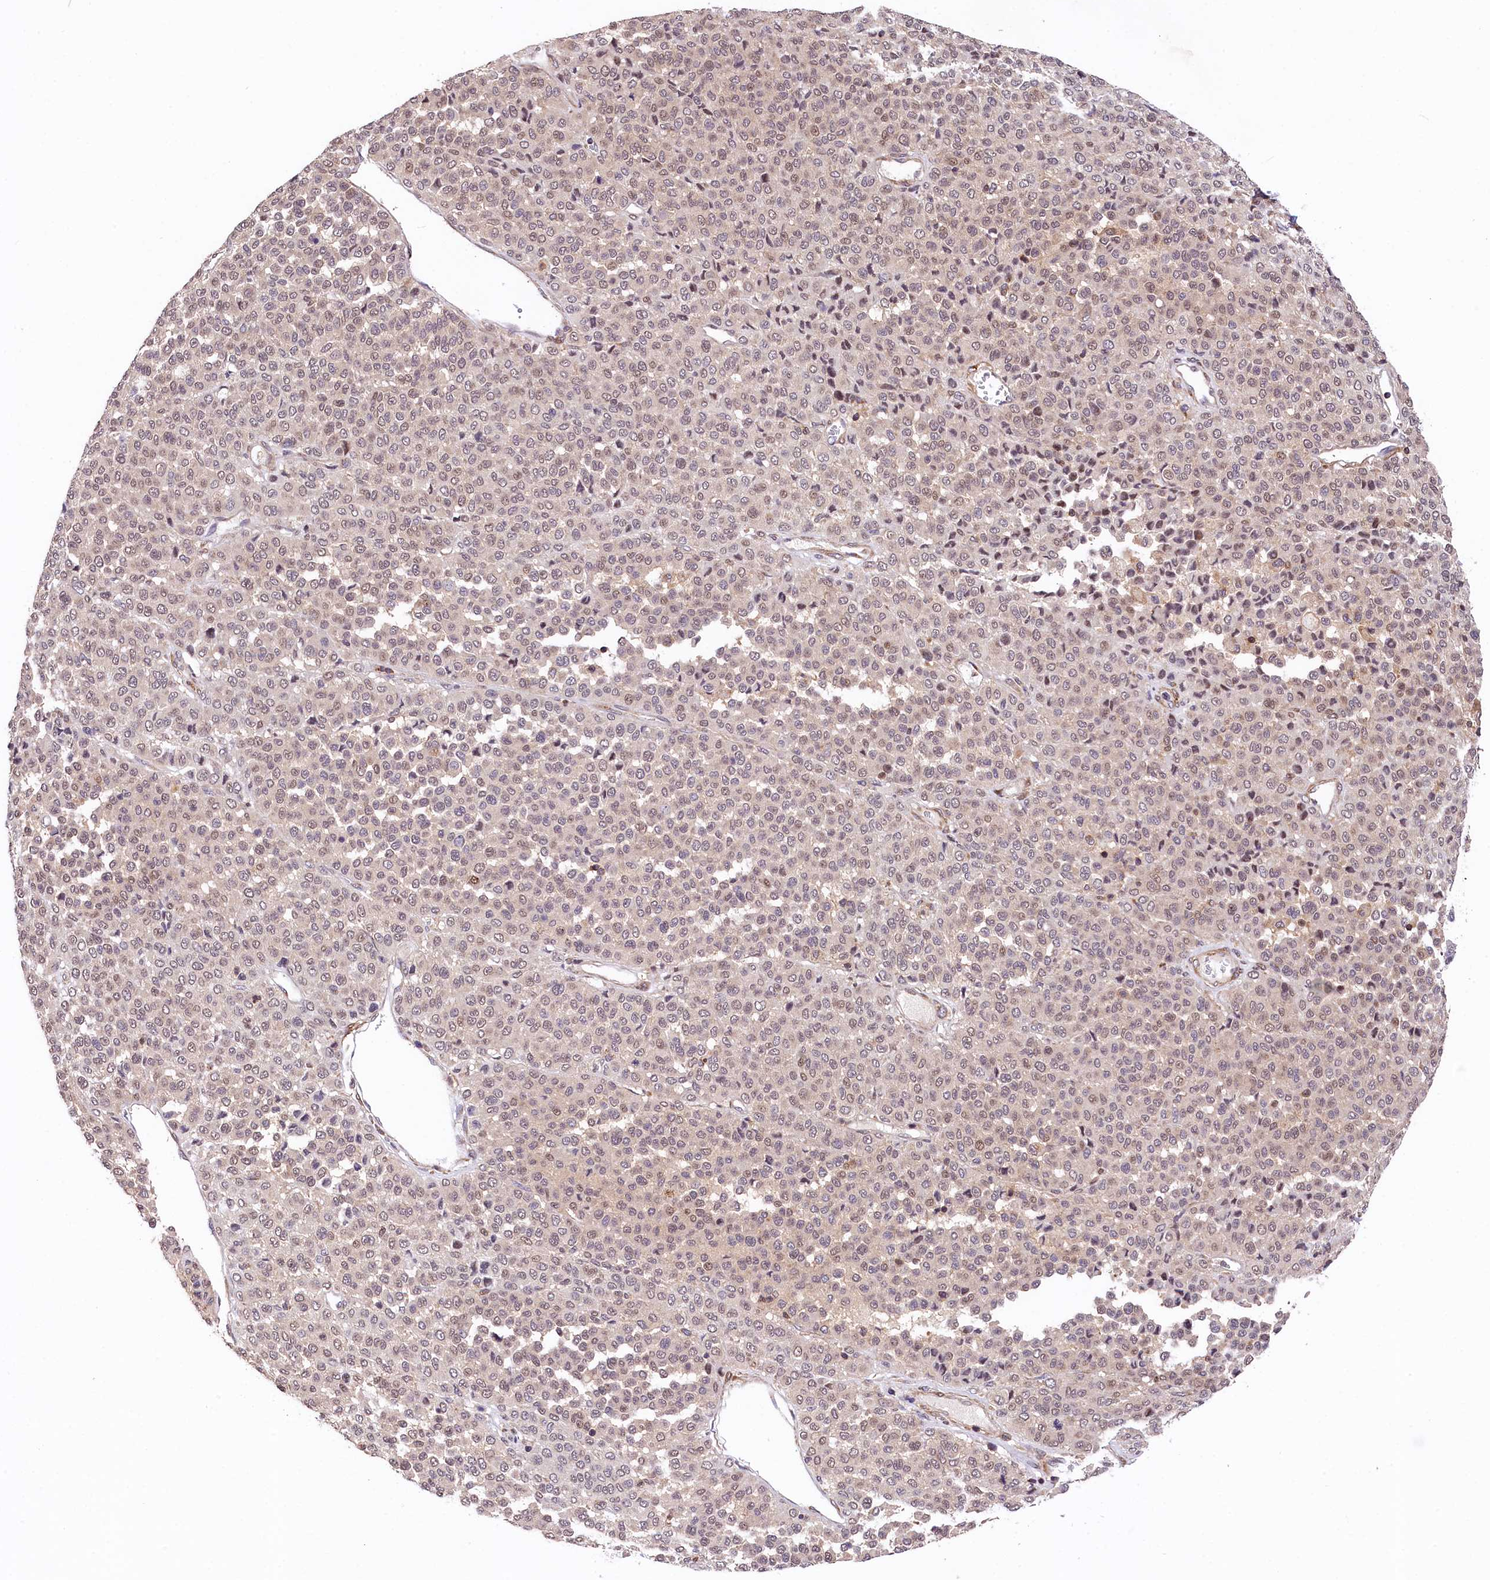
{"staining": {"intensity": "weak", "quantity": "25%-75%", "location": "nuclear"}, "tissue": "melanoma", "cell_type": "Tumor cells", "image_type": "cancer", "snomed": [{"axis": "morphology", "description": "Malignant melanoma, Metastatic site"}, {"axis": "topography", "description": "Pancreas"}], "caption": "Immunohistochemistry photomicrograph of neoplastic tissue: melanoma stained using IHC demonstrates low levels of weak protein expression localized specifically in the nuclear of tumor cells, appearing as a nuclear brown color.", "gene": "CHORDC1", "patient": {"sex": "female", "age": 30}}